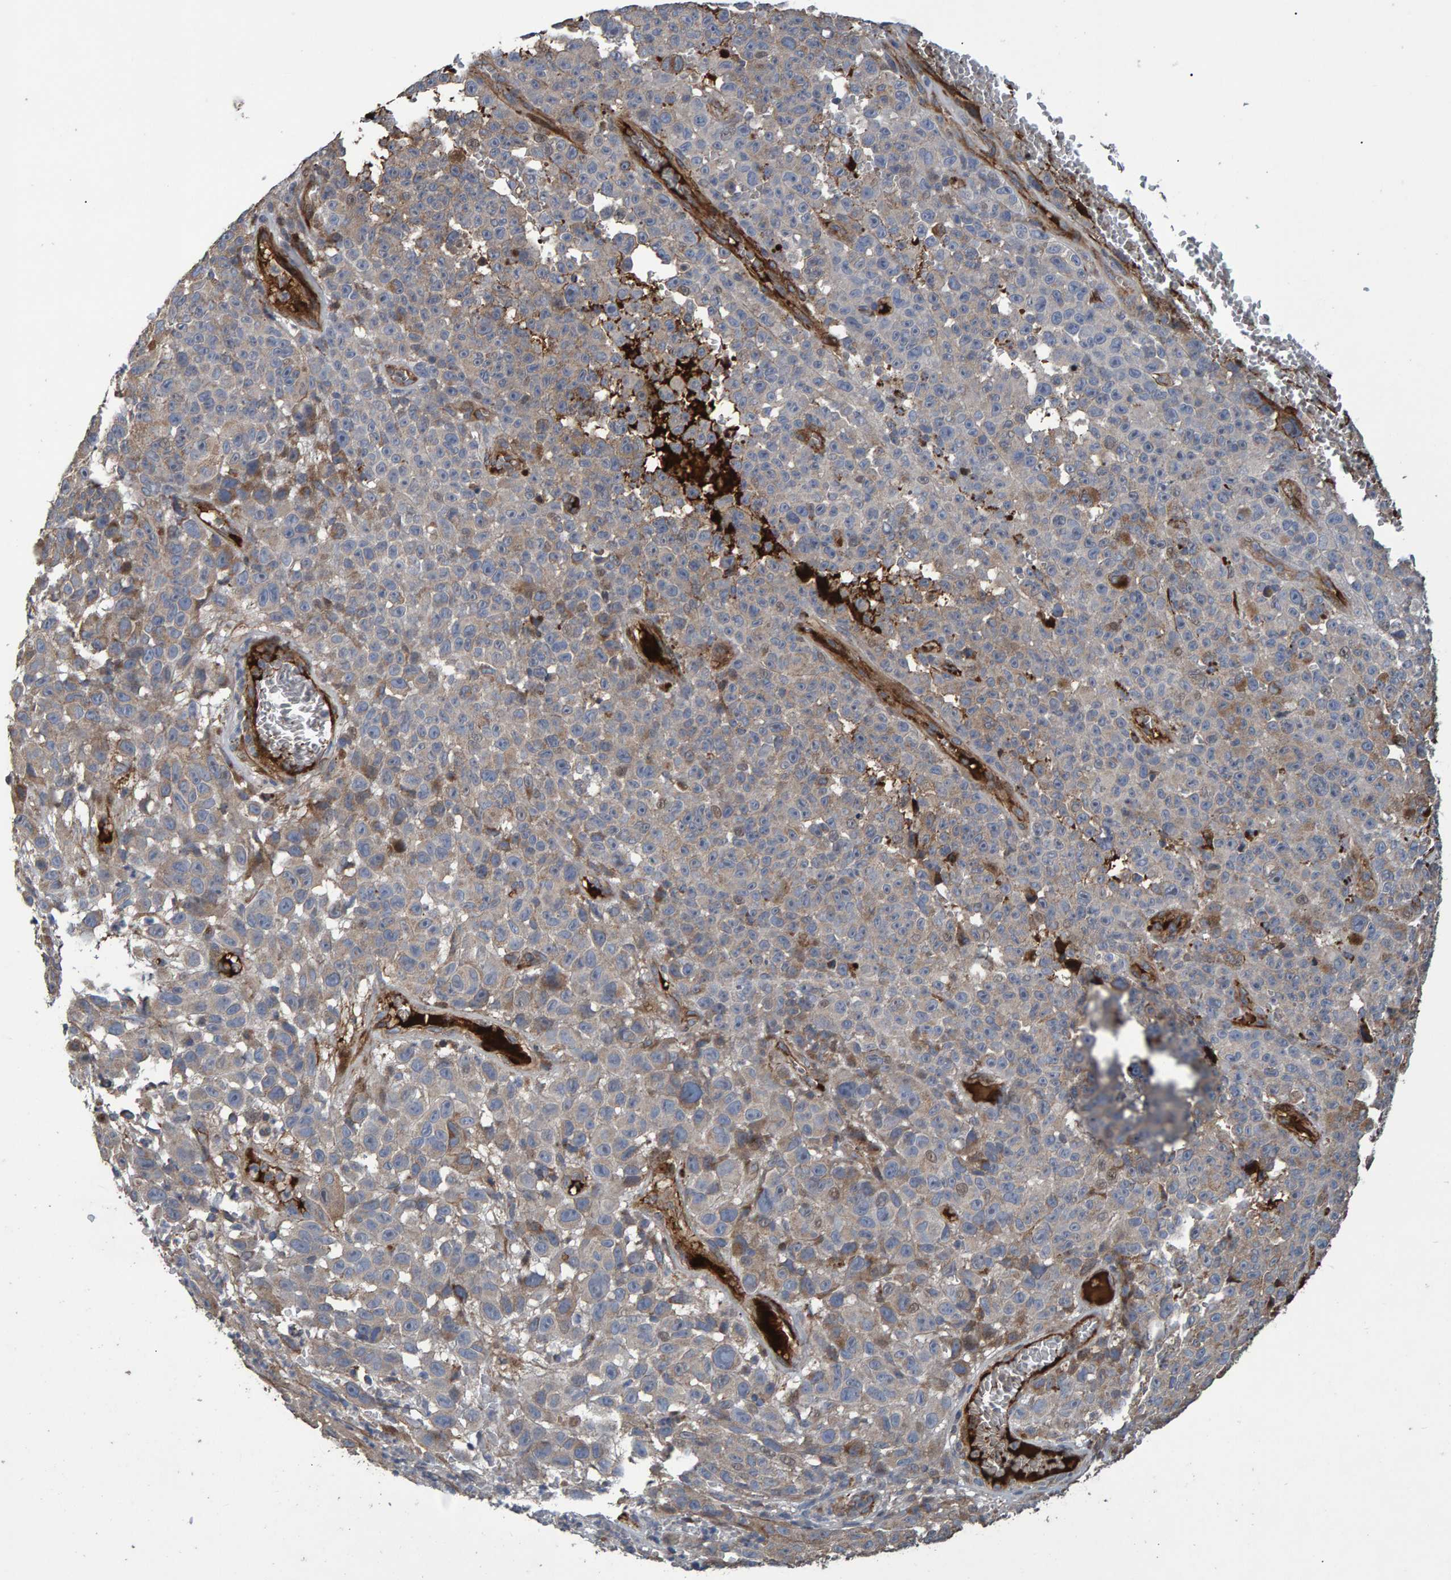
{"staining": {"intensity": "negative", "quantity": "none", "location": "none"}, "tissue": "melanoma", "cell_type": "Tumor cells", "image_type": "cancer", "snomed": [{"axis": "morphology", "description": "Malignant melanoma, NOS"}, {"axis": "topography", "description": "Skin"}], "caption": "Immunohistochemistry (IHC) micrograph of neoplastic tissue: human melanoma stained with DAB (3,3'-diaminobenzidine) shows no significant protein staining in tumor cells.", "gene": "SLIT2", "patient": {"sex": "female", "age": 82}}